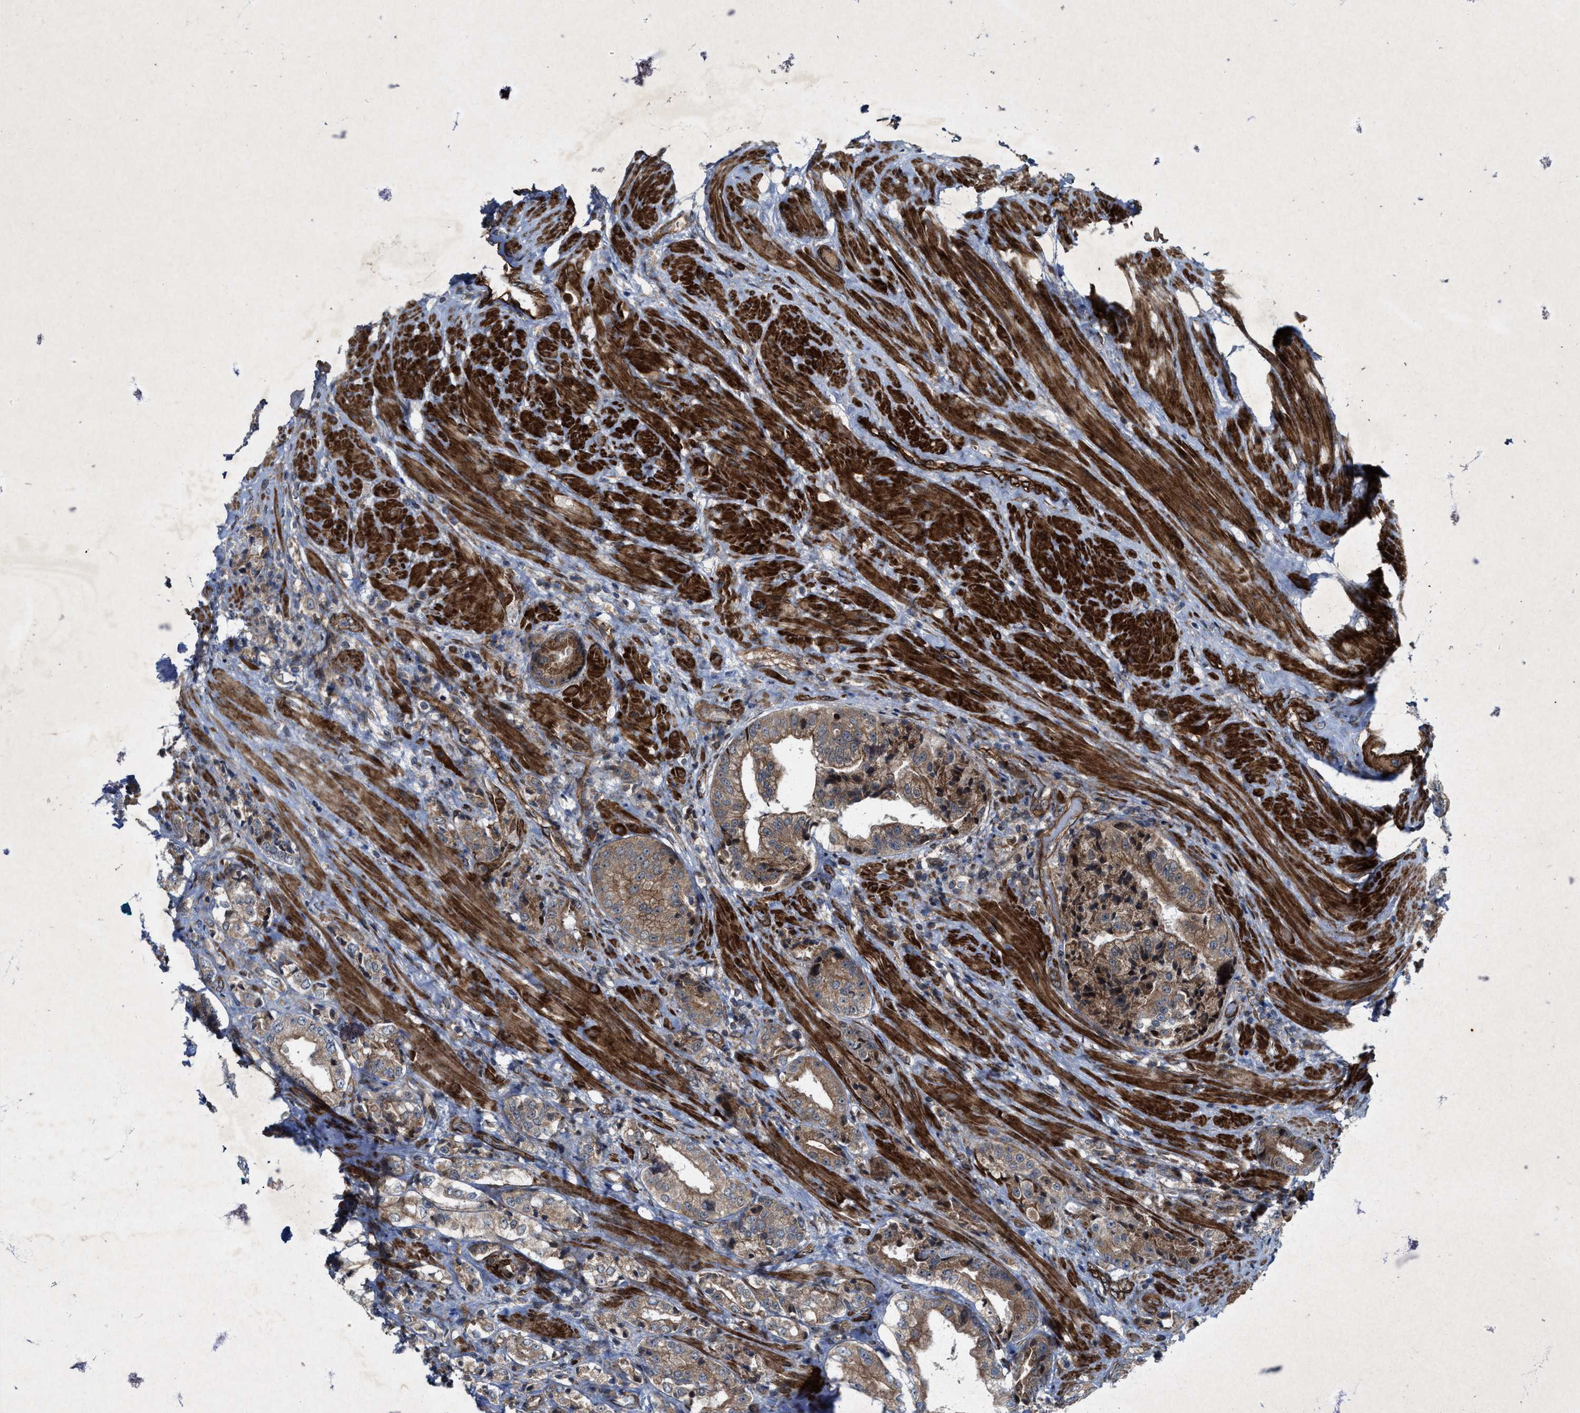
{"staining": {"intensity": "moderate", "quantity": ">75%", "location": "cytoplasmic/membranous"}, "tissue": "prostate cancer", "cell_type": "Tumor cells", "image_type": "cancer", "snomed": [{"axis": "morphology", "description": "Adenocarcinoma, High grade"}, {"axis": "topography", "description": "Prostate"}], "caption": "This image demonstrates immunohistochemistry (IHC) staining of prostate cancer (high-grade adenocarcinoma), with medium moderate cytoplasmic/membranous staining in approximately >75% of tumor cells.", "gene": "URGCP", "patient": {"sex": "male", "age": 61}}